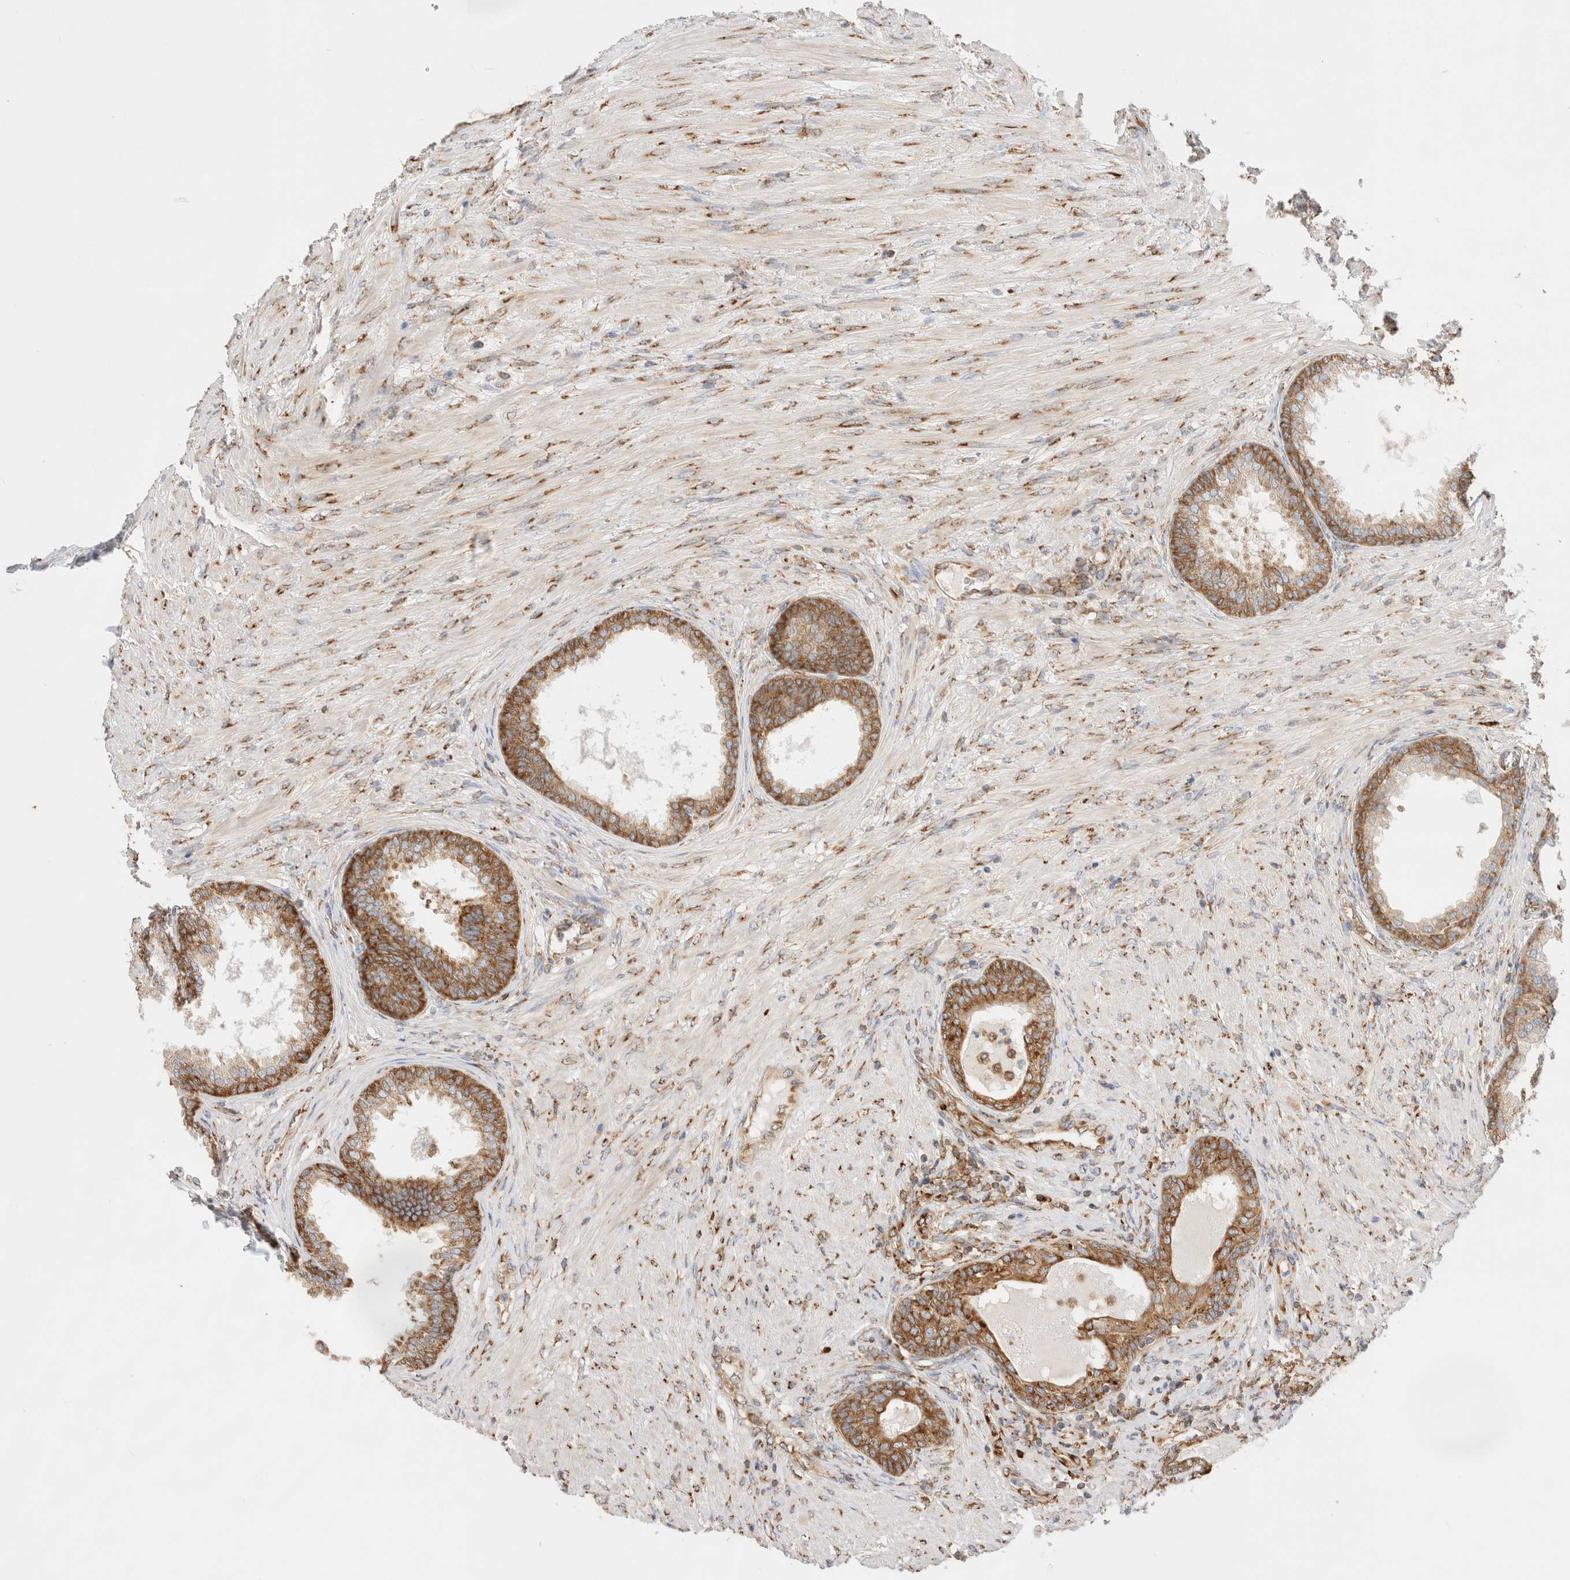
{"staining": {"intensity": "strong", "quantity": ">75%", "location": "cytoplasmic/membranous"}, "tissue": "prostate", "cell_type": "Glandular cells", "image_type": "normal", "snomed": [{"axis": "morphology", "description": "Normal tissue, NOS"}, {"axis": "topography", "description": "Prostate"}], "caption": "The immunohistochemical stain shows strong cytoplasmic/membranous expression in glandular cells of normal prostate. Using DAB (3,3'-diaminobenzidine) (brown) and hematoxylin (blue) stains, captured at high magnification using brightfield microscopy.", "gene": "ZC2HC1A", "patient": {"sex": "male", "age": 76}}